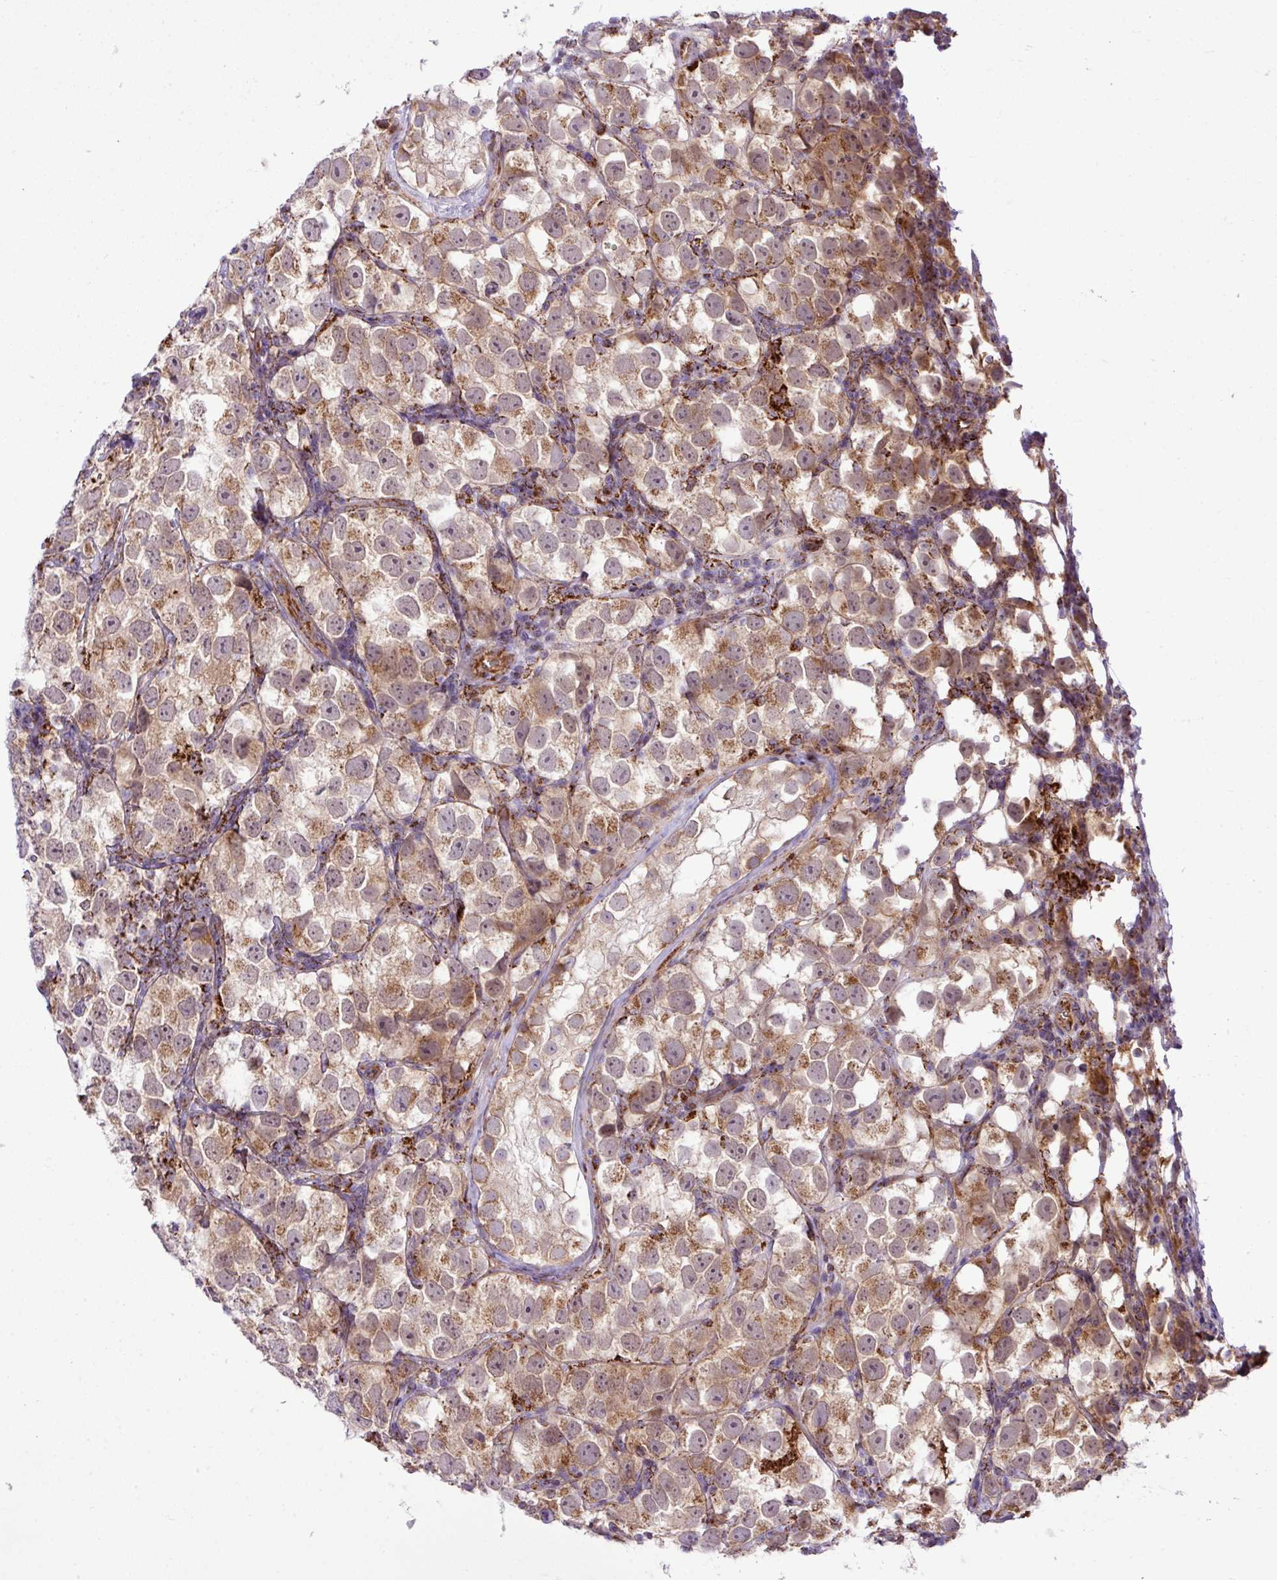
{"staining": {"intensity": "moderate", "quantity": ">75%", "location": "cytoplasmic/membranous"}, "tissue": "testis cancer", "cell_type": "Tumor cells", "image_type": "cancer", "snomed": [{"axis": "morphology", "description": "Seminoma, NOS"}, {"axis": "topography", "description": "Testis"}], "caption": "Testis cancer tissue displays moderate cytoplasmic/membranous staining in about >75% of tumor cells, visualized by immunohistochemistry.", "gene": "ZNF569", "patient": {"sex": "male", "age": 26}}